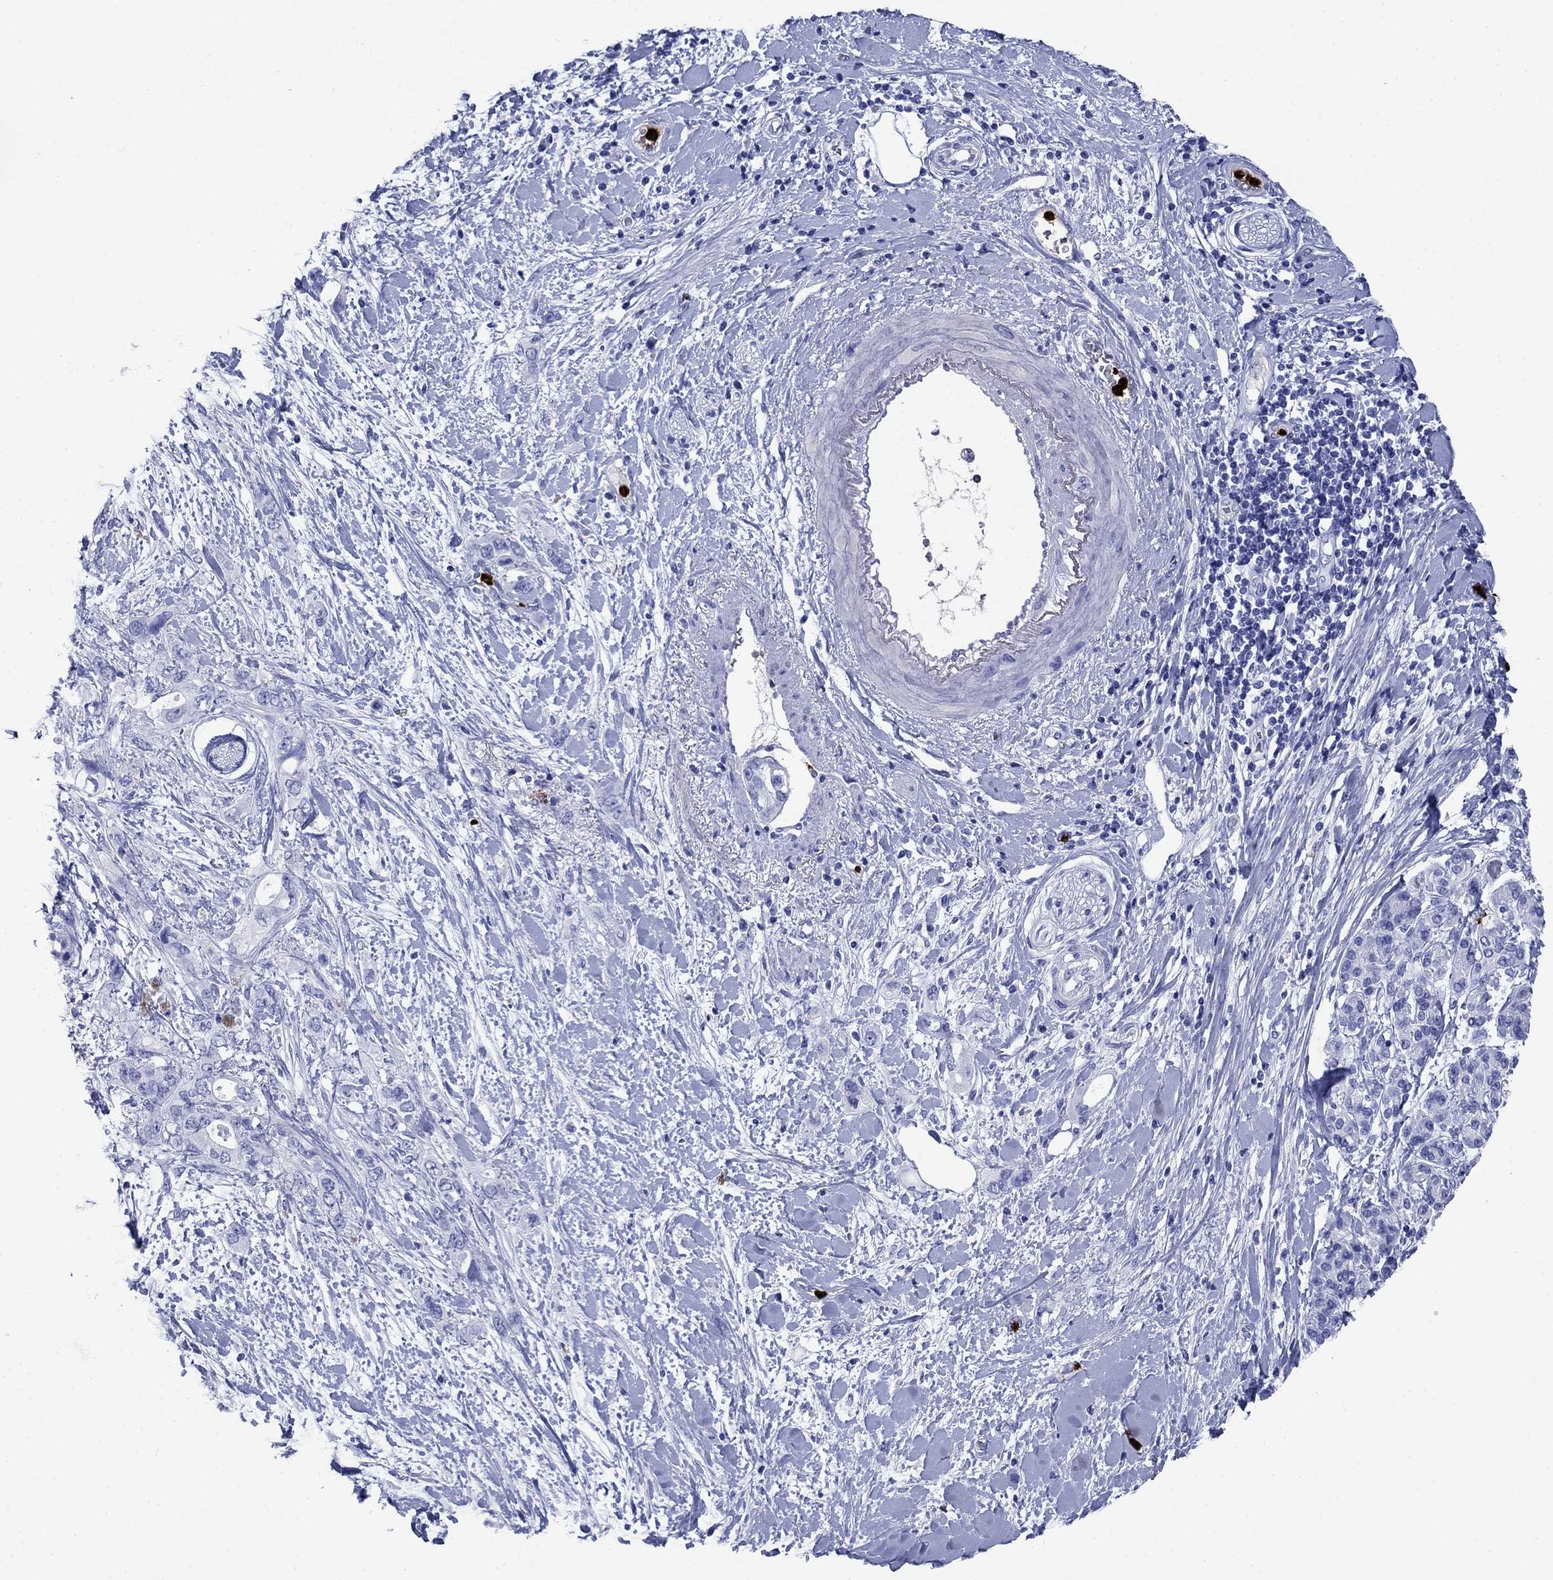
{"staining": {"intensity": "negative", "quantity": "none", "location": "none"}, "tissue": "pancreatic cancer", "cell_type": "Tumor cells", "image_type": "cancer", "snomed": [{"axis": "morphology", "description": "Adenocarcinoma, NOS"}, {"axis": "topography", "description": "Pancreas"}], "caption": "This is a image of IHC staining of pancreatic adenocarcinoma, which shows no positivity in tumor cells.", "gene": "AZU1", "patient": {"sex": "female", "age": 56}}